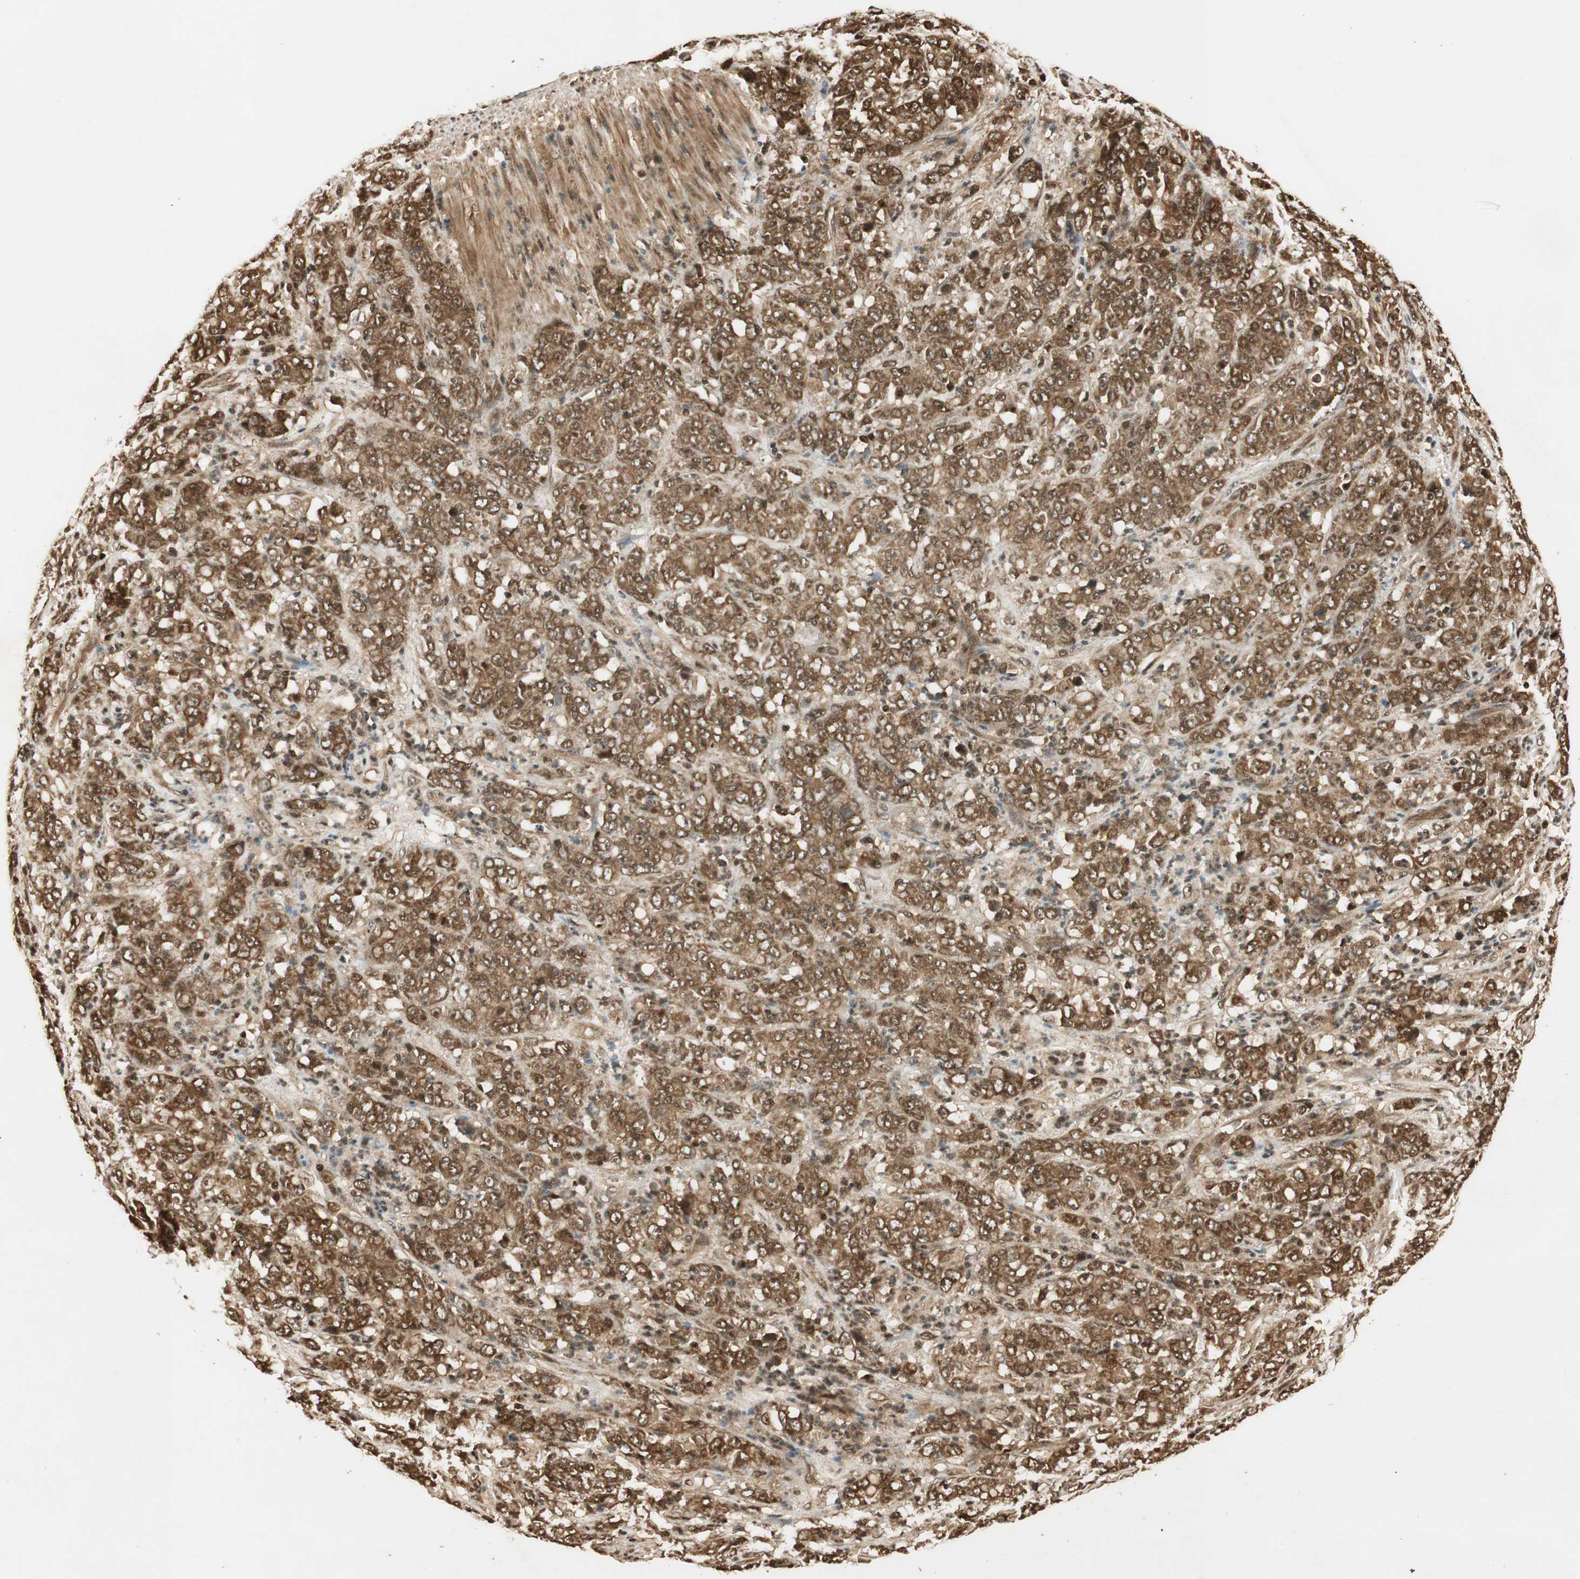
{"staining": {"intensity": "strong", "quantity": ">75%", "location": "cytoplasmic/membranous,nuclear"}, "tissue": "stomach cancer", "cell_type": "Tumor cells", "image_type": "cancer", "snomed": [{"axis": "morphology", "description": "Adenocarcinoma, NOS"}, {"axis": "topography", "description": "Stomach, lower"}], "caption": "IHC of human stomach adenocarcinoma demonstrates high levels of strong cytoplasmic/membranous and nuclear expression in about >75% of tumor cells. Immunohistochemistry stains the protein of interest in brown and the nuclei are stained blue.", "gene": "RPA3", "patient": {"sex": "female", "age": 71}}